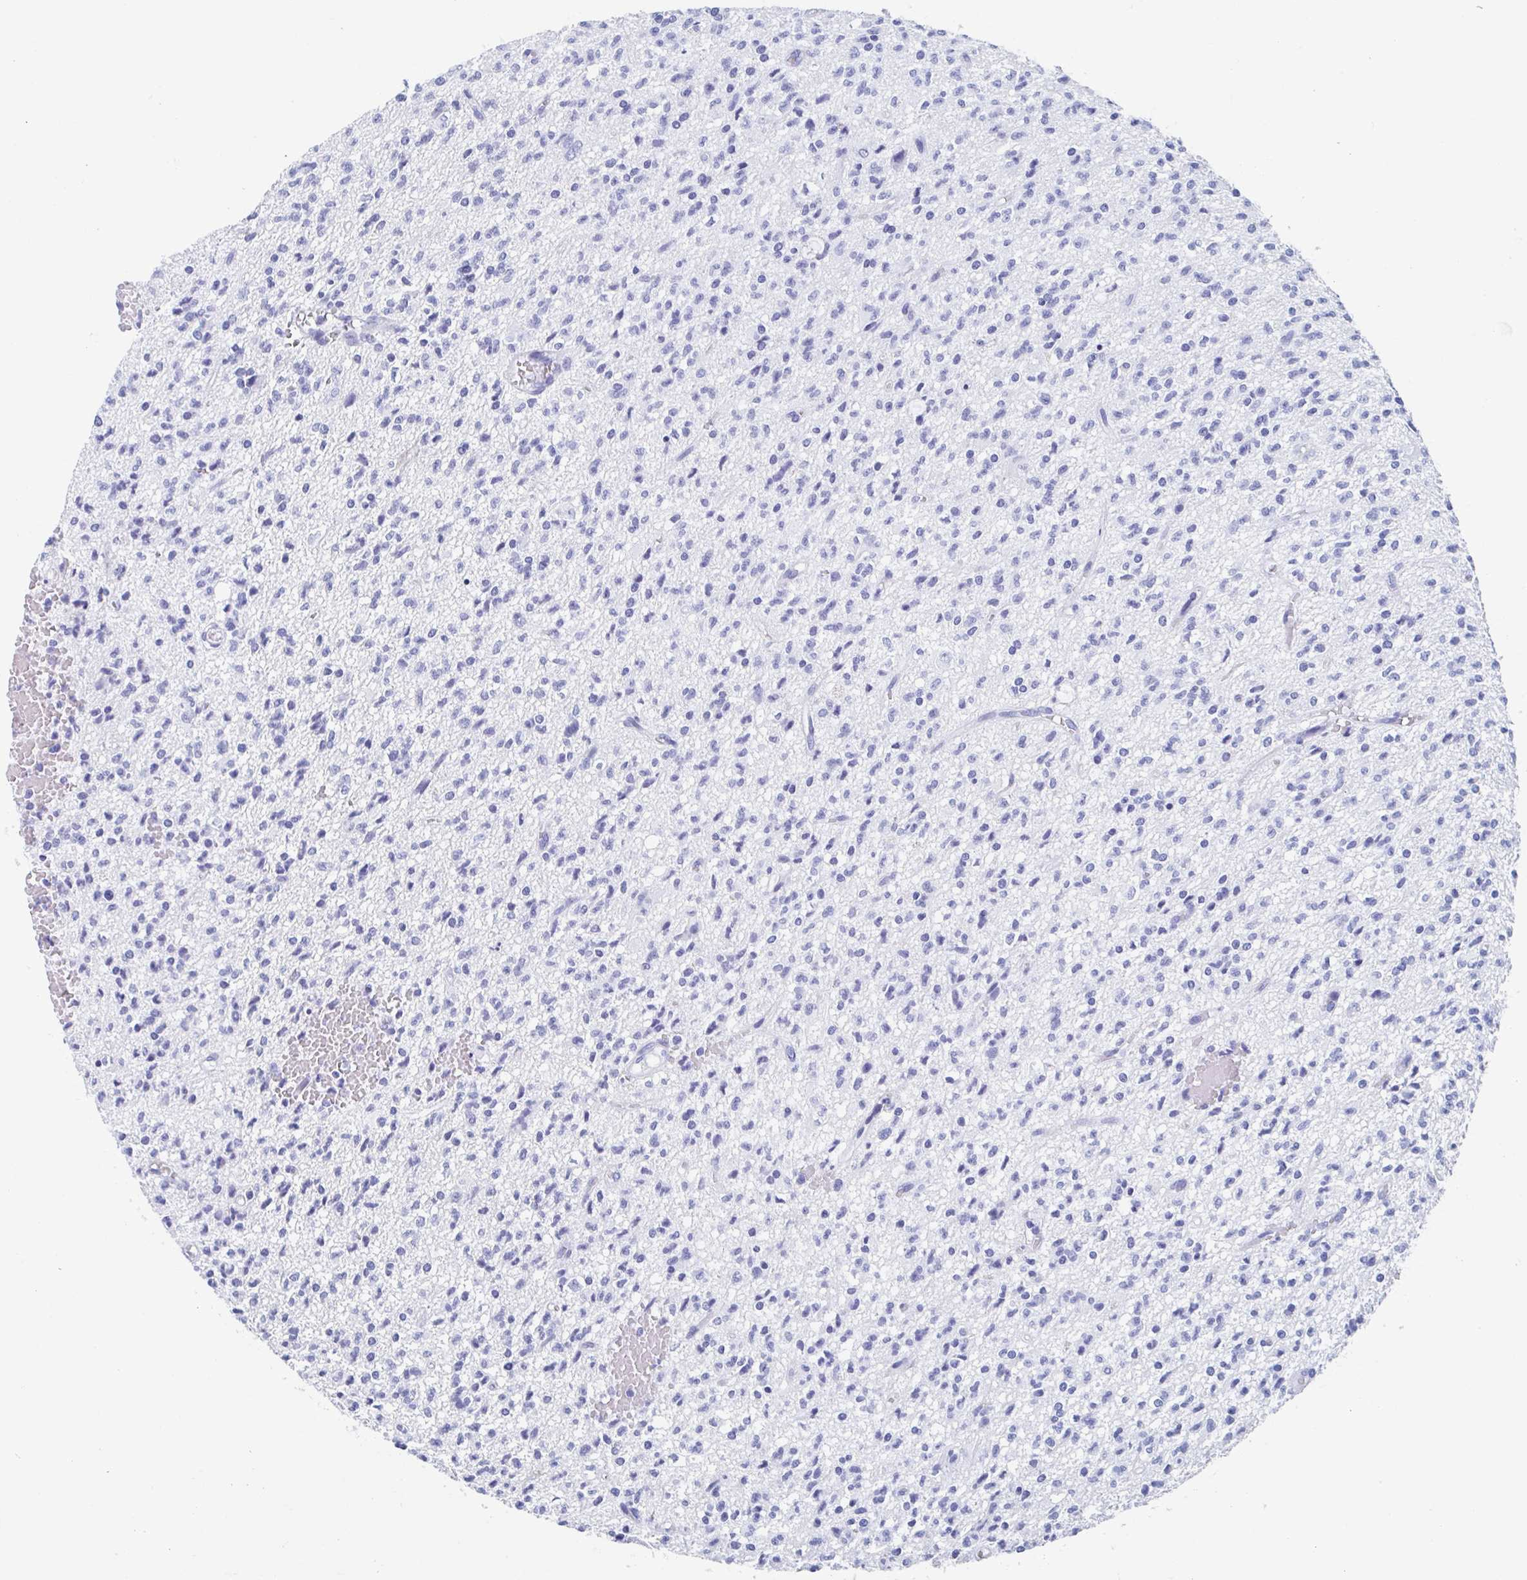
{"staining": {"intensity": "negative", "quantity": "none", "location": "none"}, "tissue": "glioma", "cell_type": "Tumor cells", "image_type": "cancer", "snomed": [{"axis": "morphology", "description": "Glioma, malignant, Low grade"}, {"axis": "topography", "description": "Brain"}], "caption": "The immunohistochemistry image has no significant expression in tumor cells of glioma tissue.", "gene": "HDGFL1", "patient": {"sex": "male", "age": 64}}